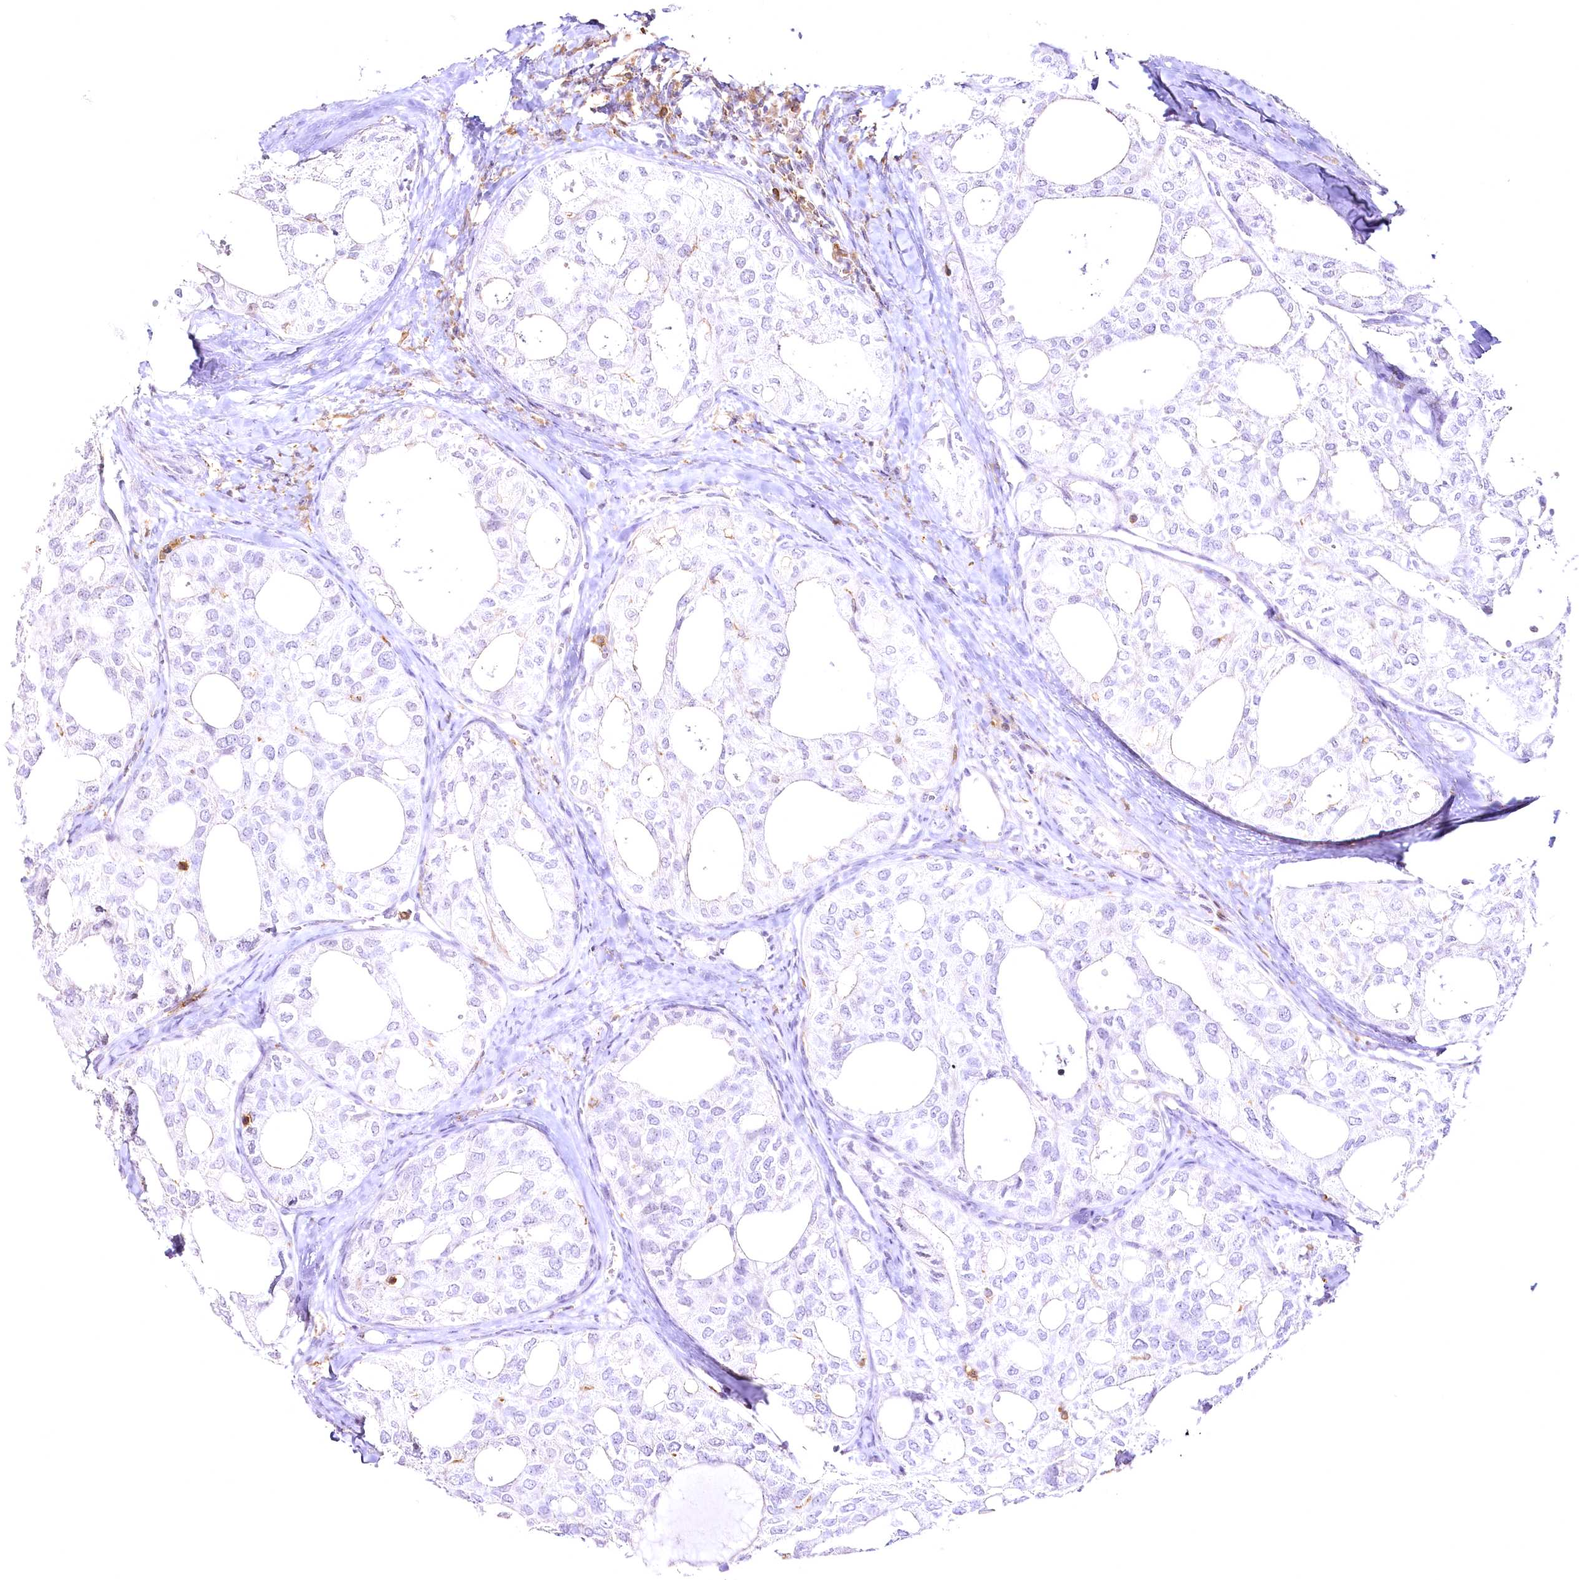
{"staining": {"intensity": "negative", "quantity": "none", "location": "none"}, "tissue": "thyroid cancer", "cell_type": "Tumor cells", "image_type": "cancer", "snomed": [{"axis": "morphology", "description": "Follicular adenoma carcinoma, NOS"}, {"axis": "topography", "description": "Thyroid gland"}], "caption": "Thyroid follicular adenoma carcinoma stained for a protein using IHC exhibits no expression tumor cells.", "gene": "DOCK2", "patient": {"sex": "male", "age": 75}}